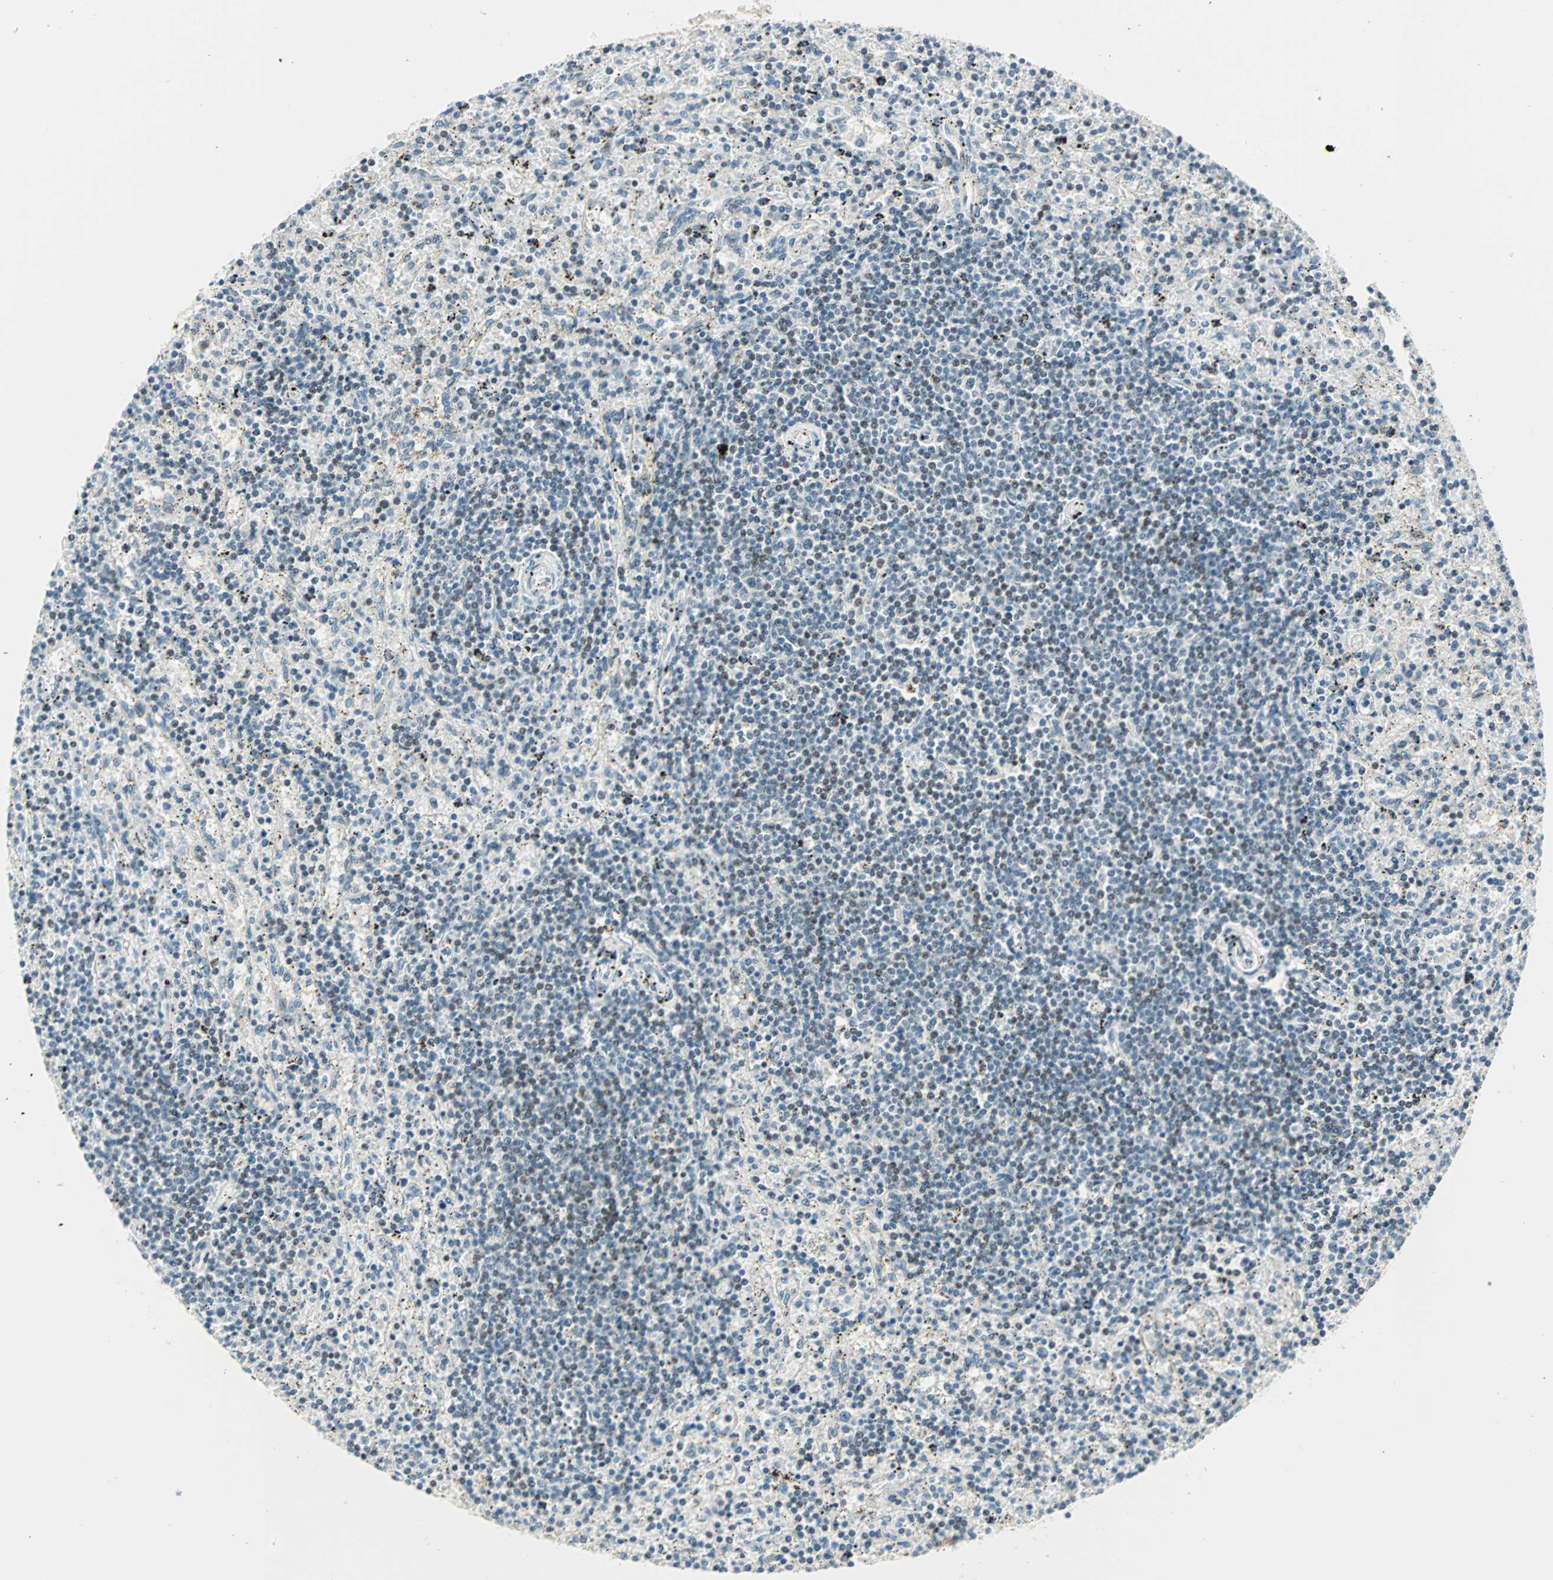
{"staining": {"intensity": "weak", "quantity": "25%-75%", "location": "nuclear"}, "tissue": "lymphoma", "cell_type": "Tumor cells", "image_type": "cancer", "snomed": [{"axis": "morphology", "description": "Malignant lymphoma, non-Hodgkin's type, Low grade"}, {"axis": "topography", "description": "Spleen"}], "caption": "Immunohistochemical staining of low-grade malignant lymphoma, non-Hodgkin's type demonstrates low levels of weak nuclear expression in approximately 25%-75% of tumor cells. Nuclei are stained in blue.", "gene": "SIN3A", "patient": {"sex": "male", "age": 76}}